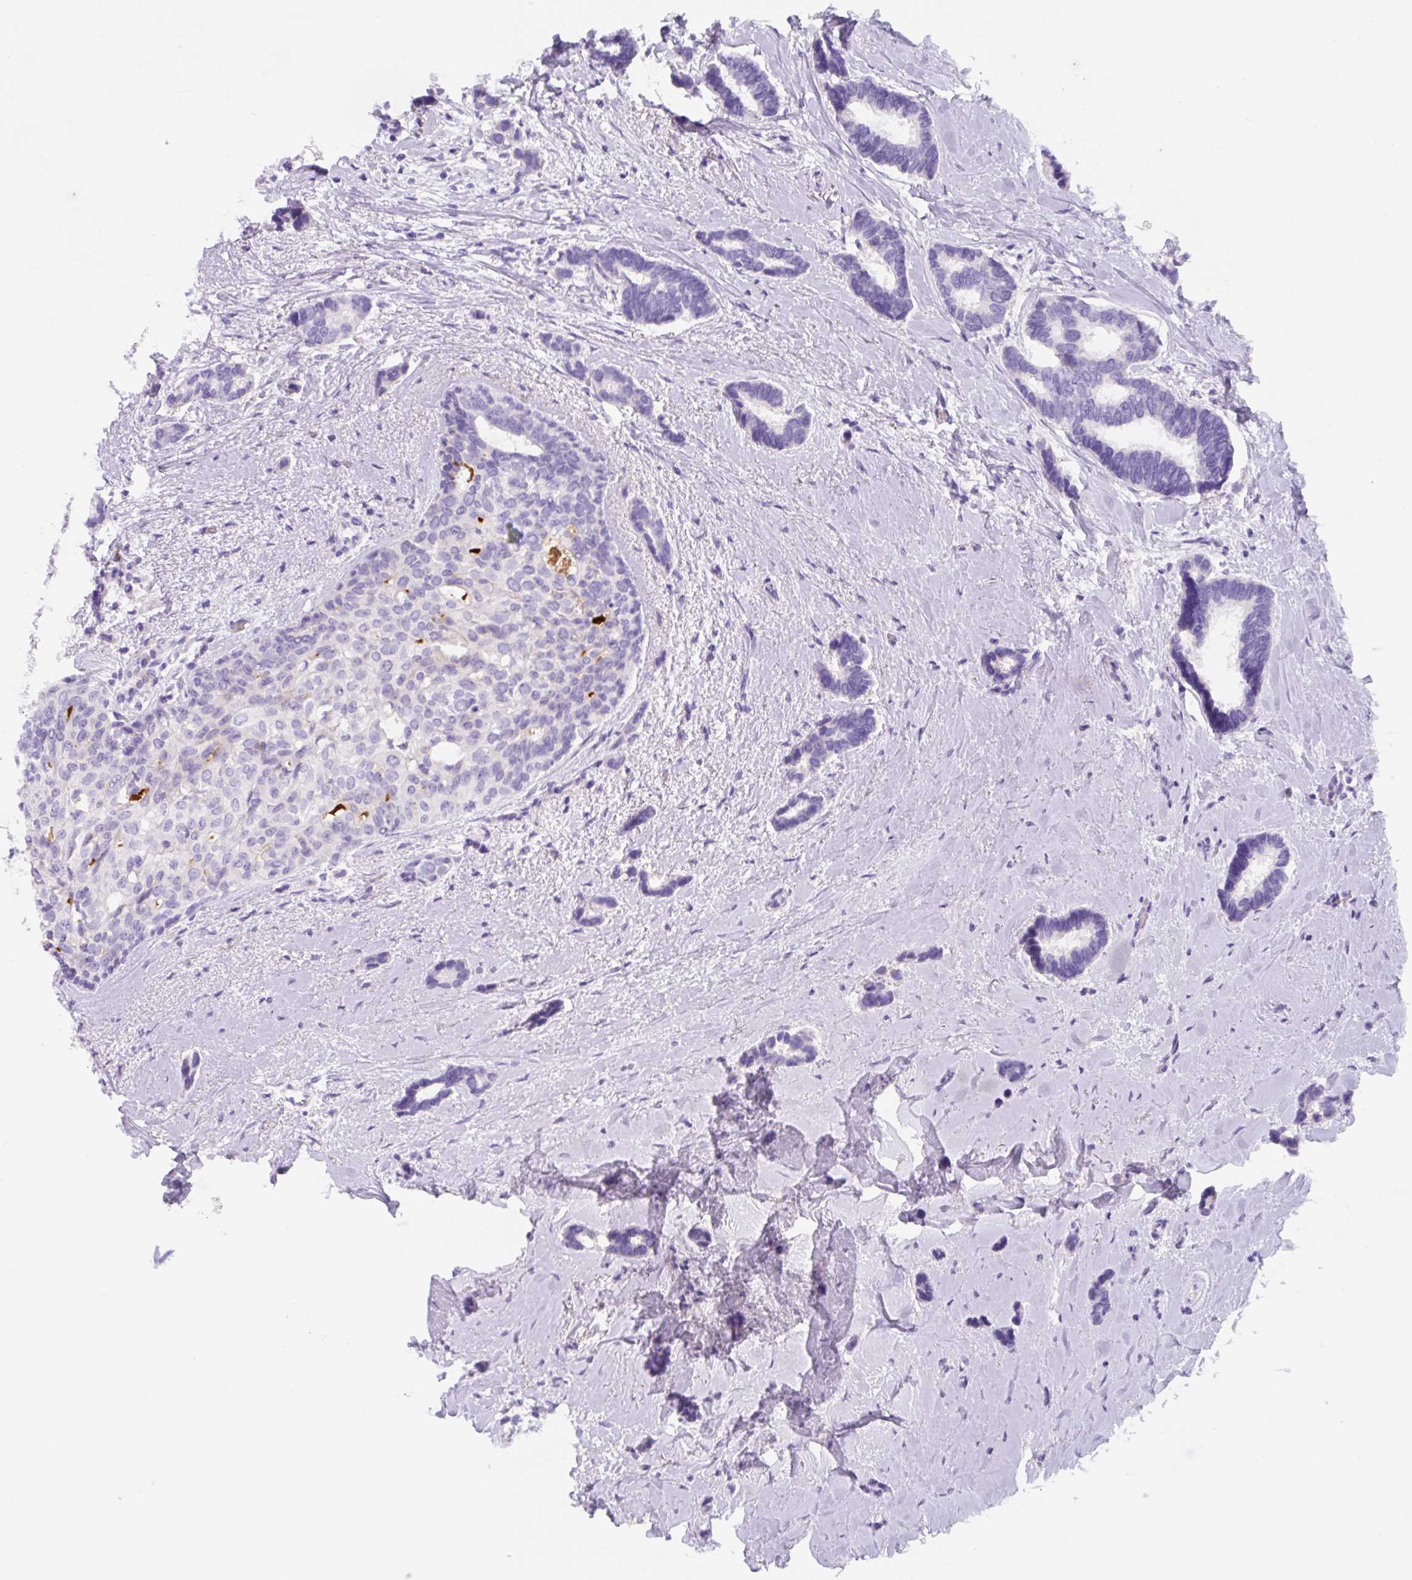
{"staining": {"intensity": "negative", "quantity": "none", "location": "none"}, "tissue": "breast cancer", "cell_type": "Tumor cells", "image_type": "cancer", "snomed": [{"axis": "morphology", "description": "Duct carcinoma"}, {"axis": "topography", "description": "Breast"}], "caption": "Tumor cells show no significant protein positivity in breast cancer (intraductal carcinoma).", "gene": "KLK8", "patient": {"sex": "female", "age": 73}}